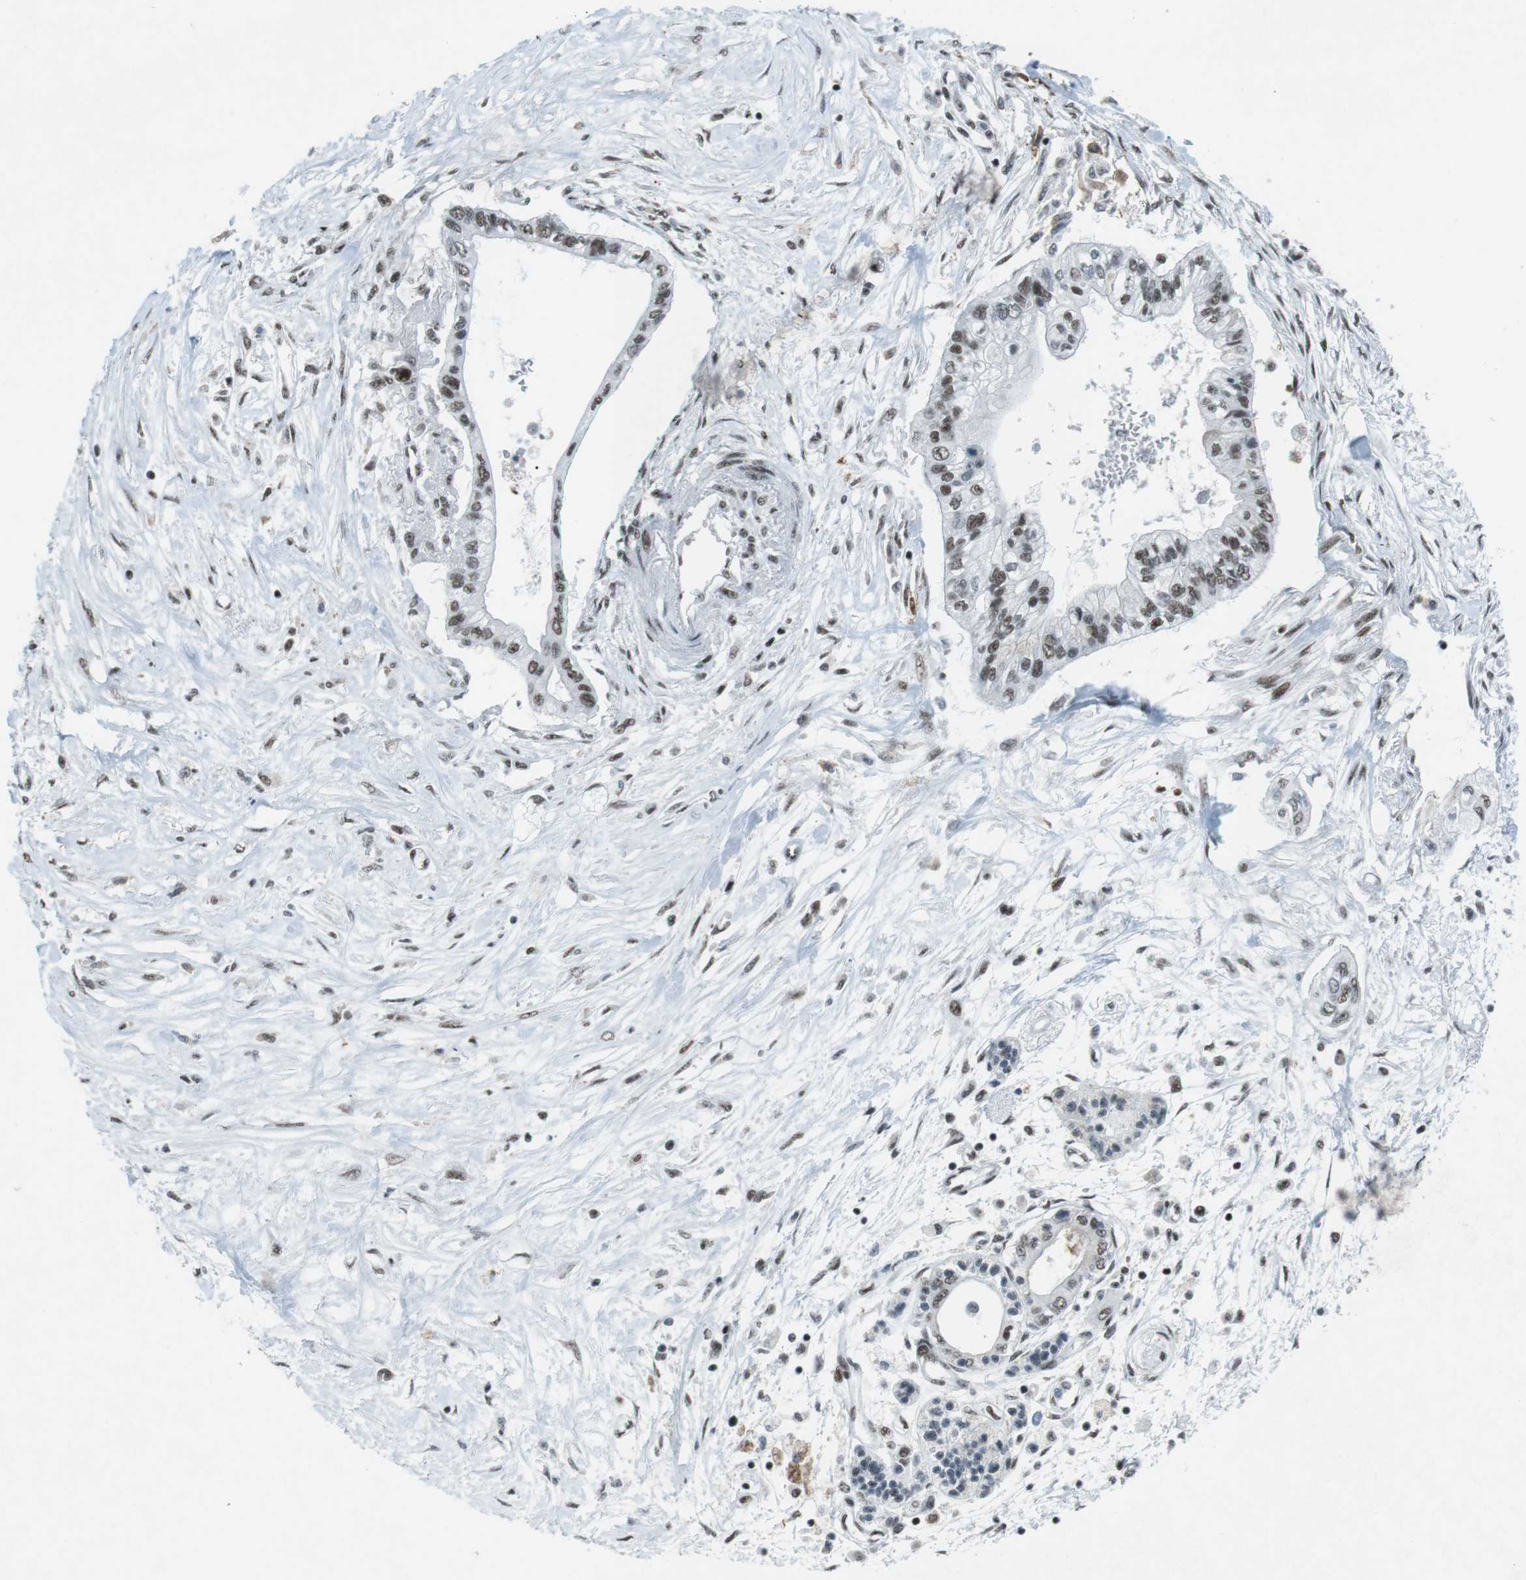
{"staining": {"intensity": "strong", "quantity": "25%-75%", "location": "nuclear"}, "tissue": "pancreatic cancer", "cell_type": "Tumor cells", "image_type": "cancer", "snomed": [{"axis": "morphology", "description": "Adenocarcinoma, NOS"}, {"axis": "topography", "description": "Pancreas"}], "caption": "Protein analysis of adenocarcinoma (pancreatic) tissue exhibits strong nuclear staining in approximately 25%-75% of tumor cells.", "gene": "TAF1", "patient": {"sex": "female", "age": 77}}